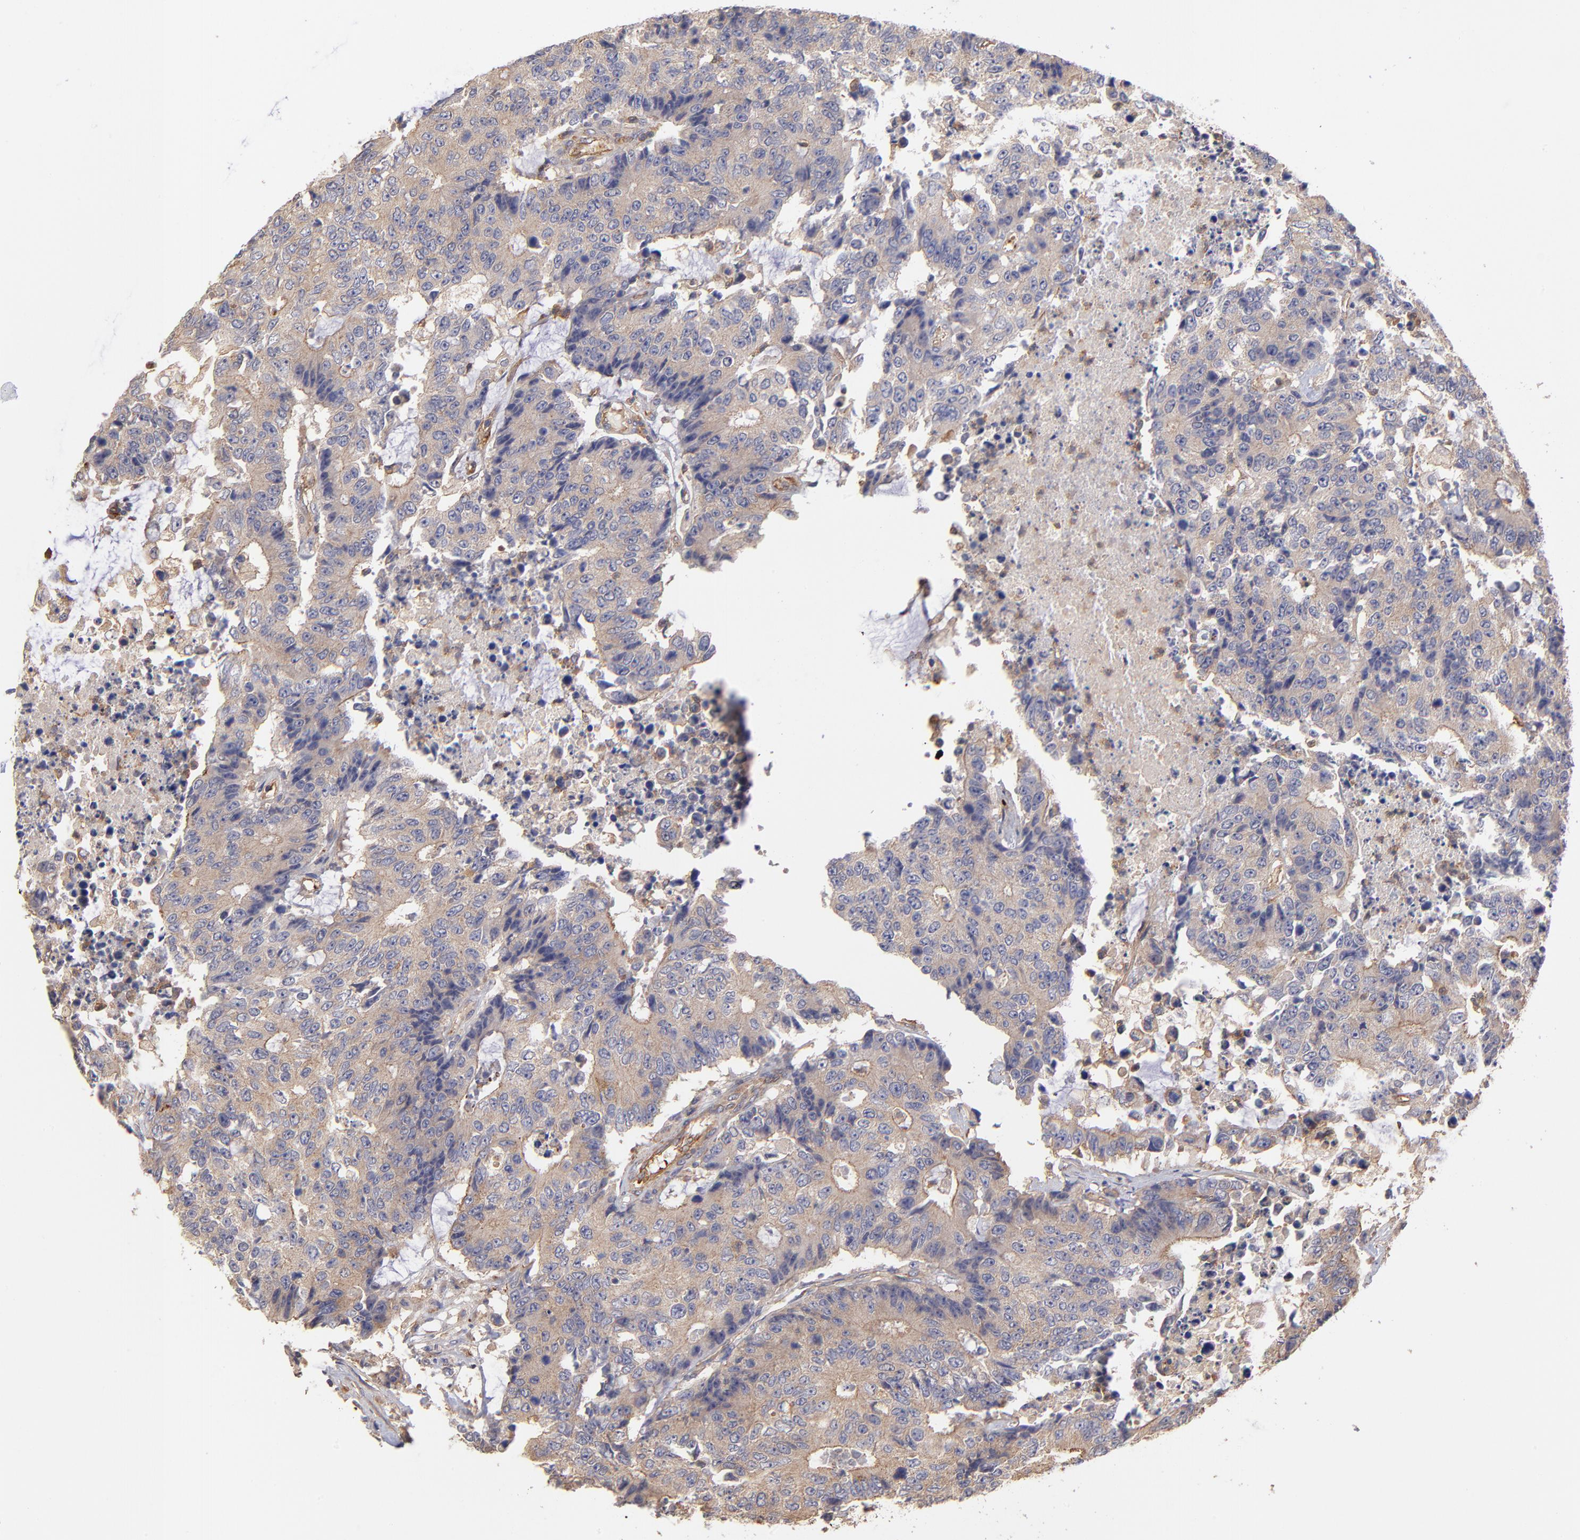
{"staining": {"intensity": "weak", "quantity": "25%-75%", "location": "cytoplasmic/membranous"}, "tissue": "colorectal cancer", "cell_type": "Tumor cells", "image_type": "cancer", "snomed": [{"axis": "morphology", "description": "Adenocarcinoma, NOS"}, {"axis": "topography", "description": "Colon"}], "caption": "Immunohistochemical staining of colorectal cancer exhibits weak cytoplasmic/membranous protein expression in about 25%-75% of tumor cells. The staining is performed using DAB brown chromogen to label protein expression. The nuclei are counter-stained blue using hematoxylin.", "gene": "ASB7", "patient": {"sex": "female", "age": 86}}